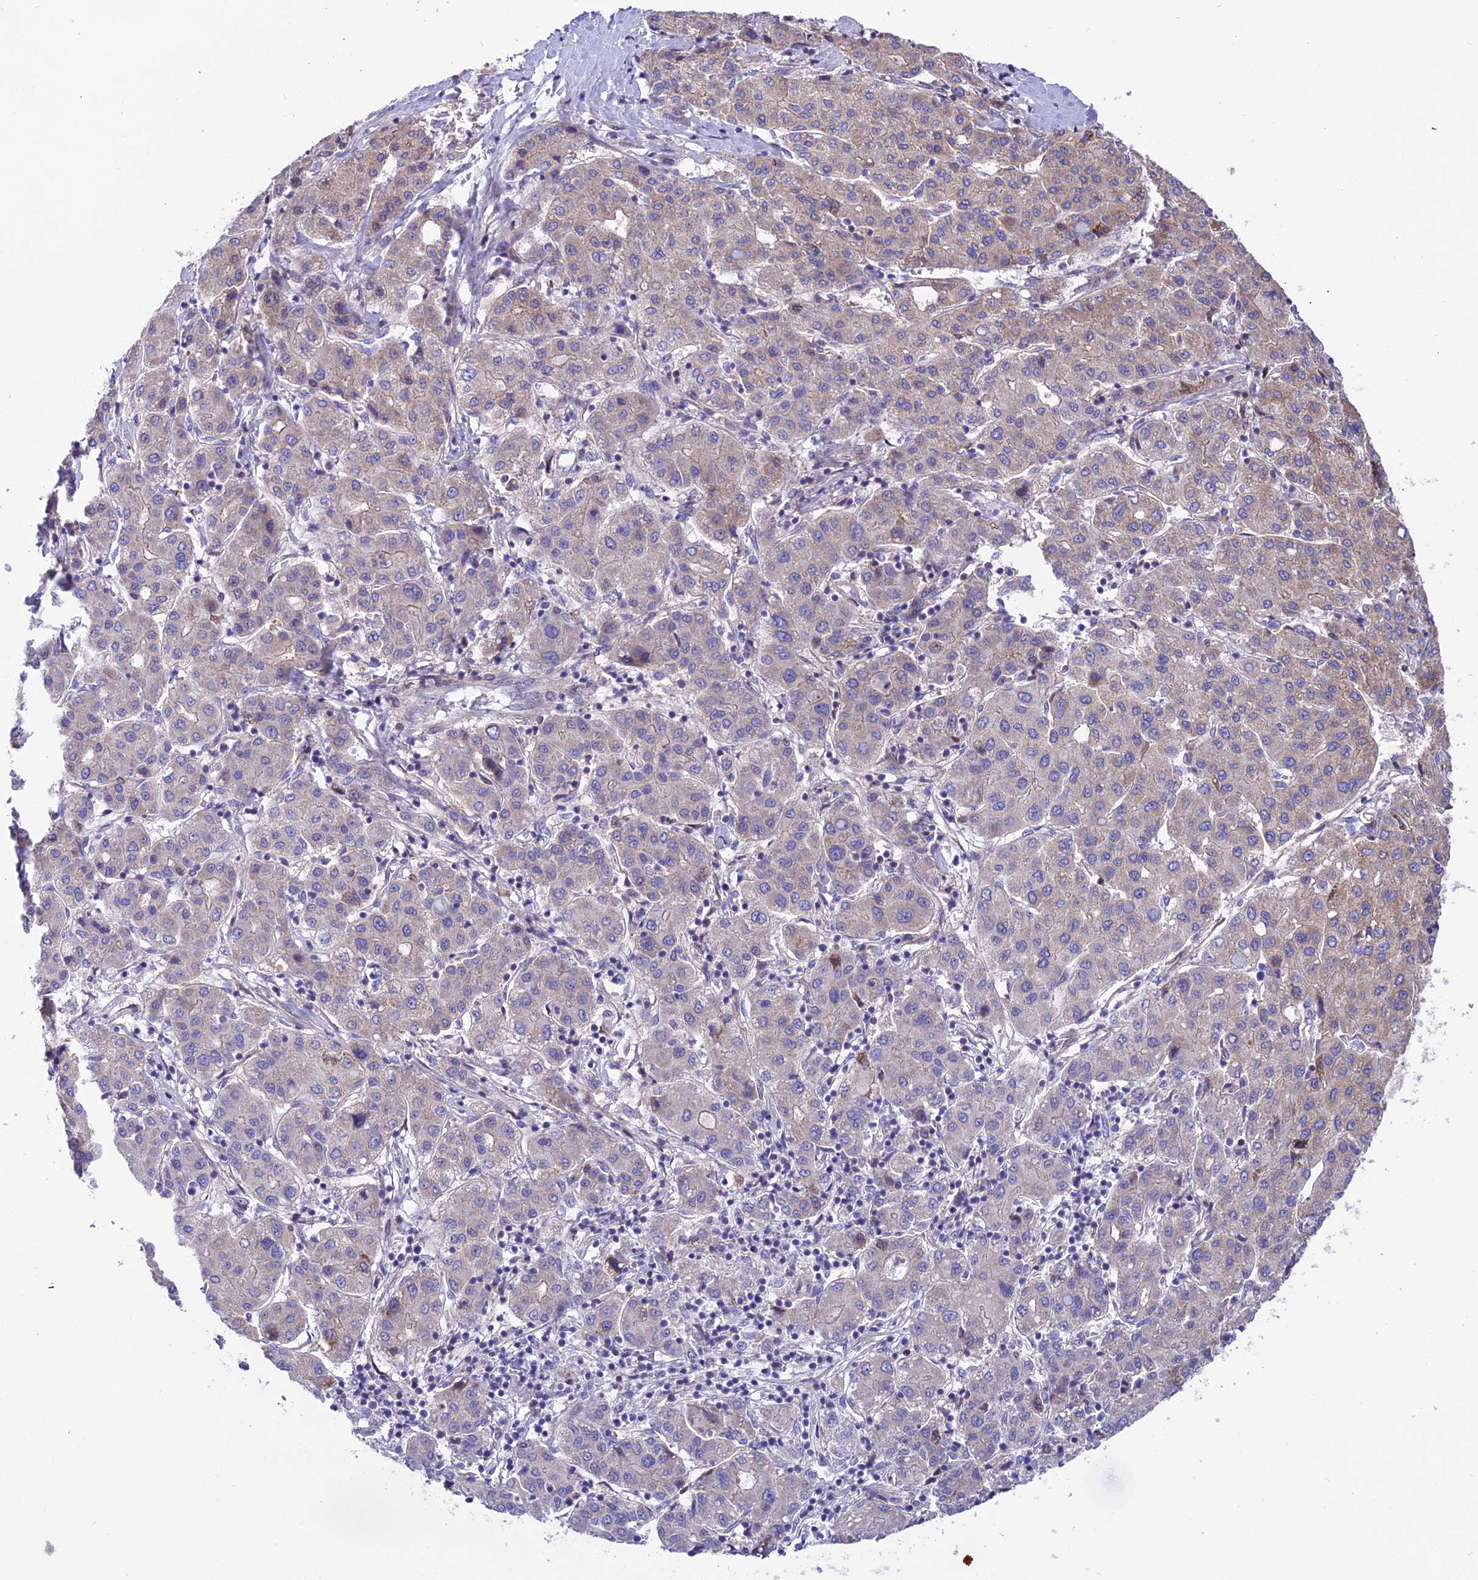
{"staining": {"intensity": "weak", "quantity": "<25%", "location": "cytoplasmic/membranous"}, "tissue": "liver cancer", "cell_type": "Tumor cells", "image_type": "cancer", "snomed": [{"axis": "morphology", "description": "Carcinoma, Hepatocellular, NOS"}, {"axis": "topography", "description": "Liver"}], "caption": "This is a photomicrograph of IHC staining of liver hepatocellular carcinoma, which shows no positivity in tumor cells. (DAB (3,3'-diaminobenzidine) immunohistochemistry, high magnification).", "gene": "TRIM43B", "patient": {"sex": "male", "age": 65}}